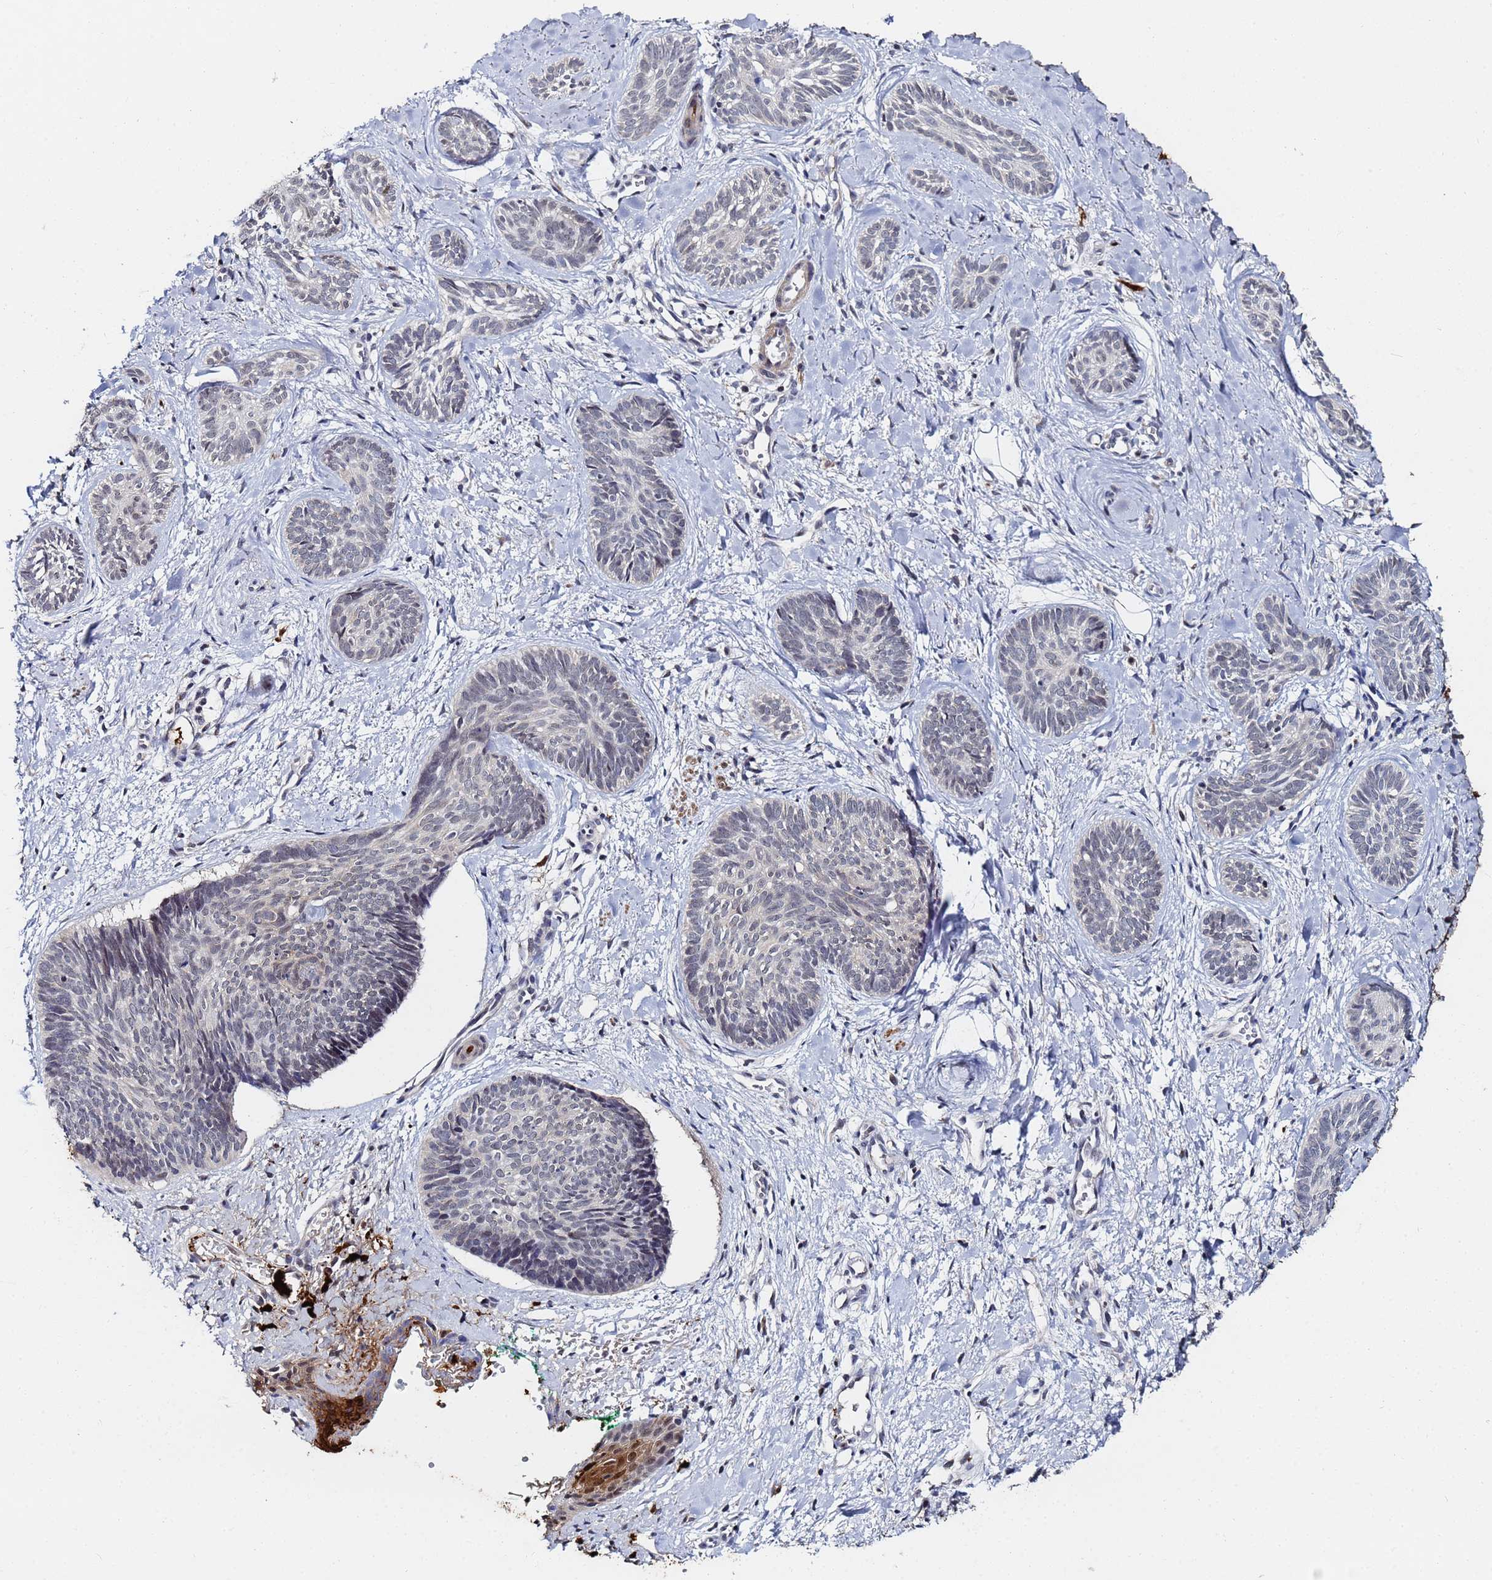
{"staining": {"intensity": "negative", "quantity": "none", "location": "none"}, "tissue": "skin cancer", "cell_type": "Tumor cells", "image_type": "cancer", "snomed": [{"axis": "morphology", "description": "Basal cell carcinoma"}, {"axis": "topography", "description": "Skin"}], "caption": "Skin cancer stained for a protein using immunohistochemistry demonstrates no expression tumor cells.", "gene": "MTCL1", "patient": {"sex": "female", "age": 81}}